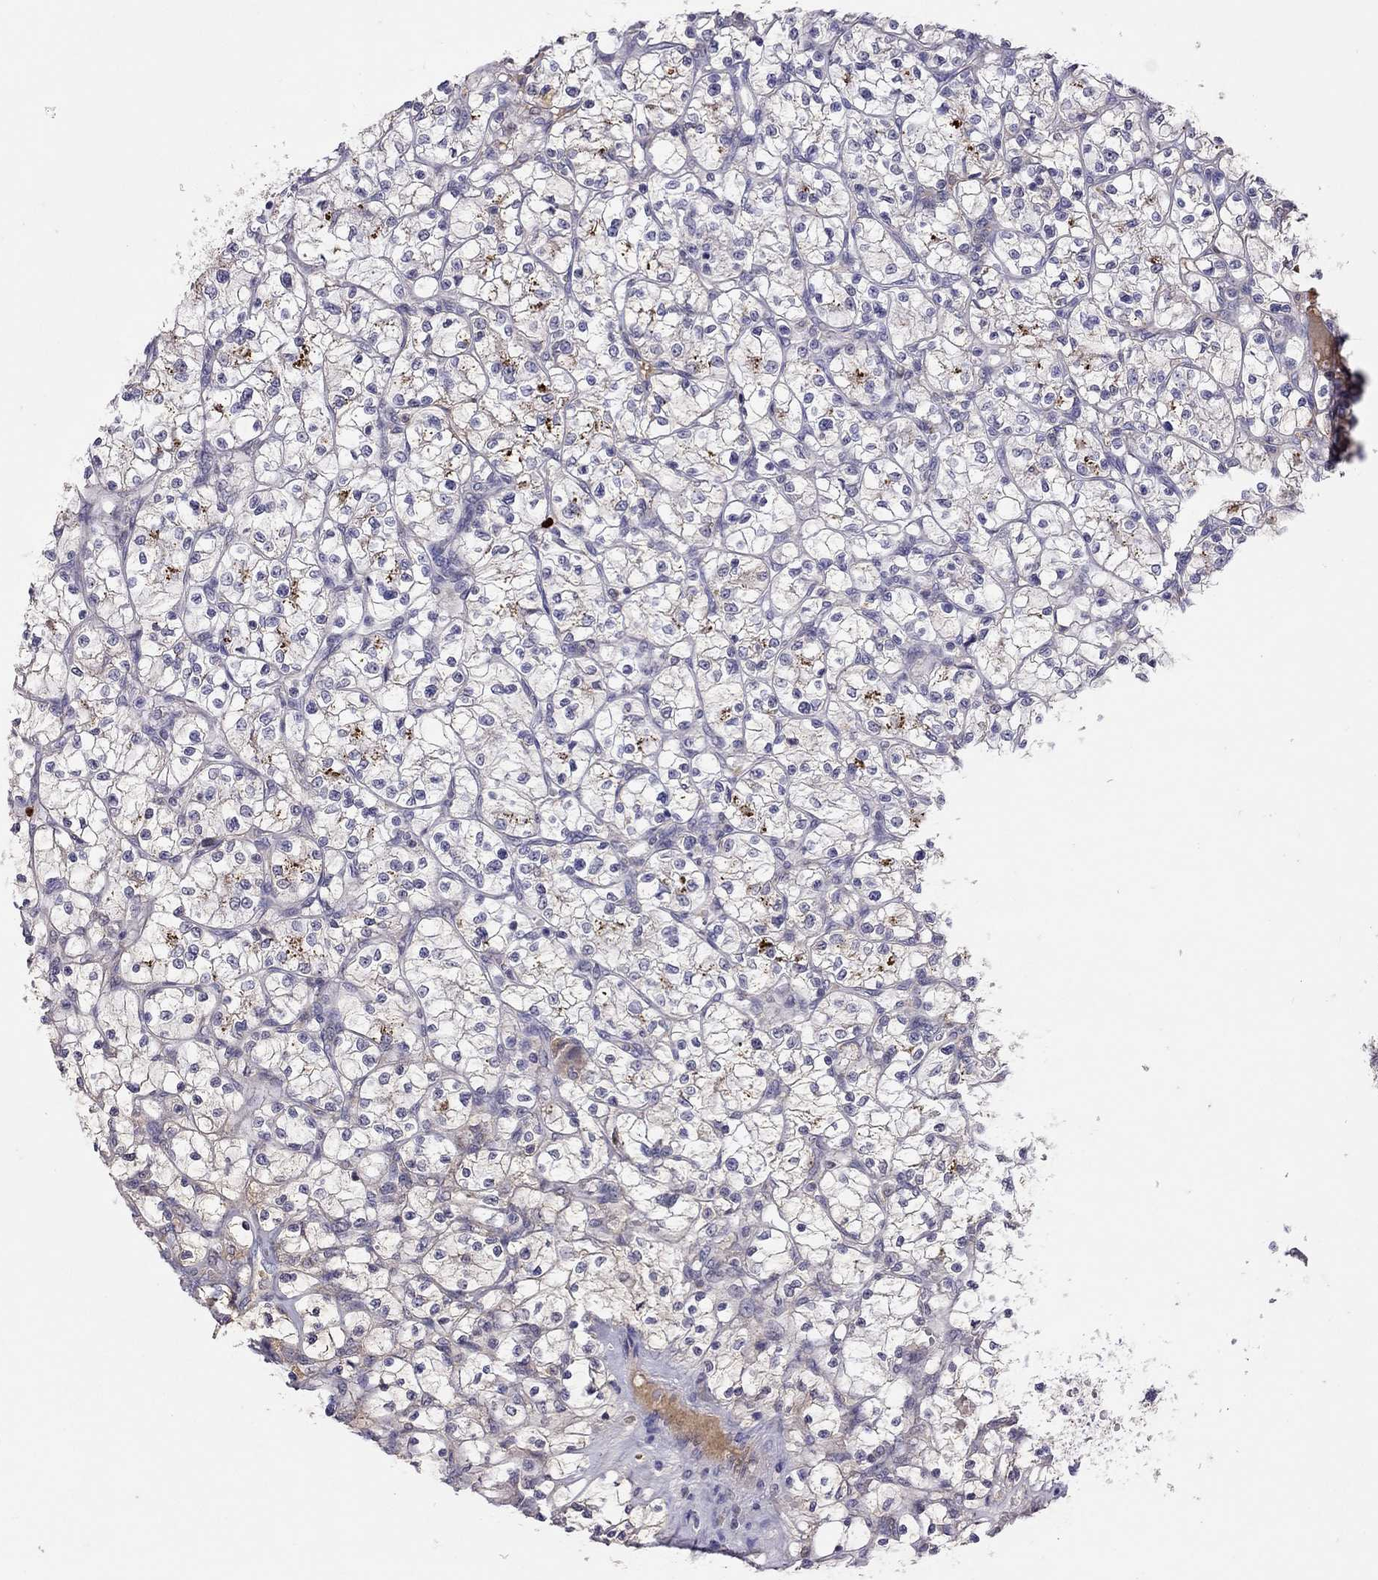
{"staining": {"intensity": "negative", "quantity": "none", "location": "none"}, "tissue": "renal cancer", "cell_type": "Tumor cells", "image_type": "cancer", "snomed": [{"axis": "morphology", "description": "Adenocarcinoma, NOS"}, {"axis": "topography", "description": "Kidney"}], "caption": "Immunohistochemistry of renal cancer reveals no expression in tumor cells.", "gene": "SERPINA3", "patient": {"sex": "female", "age": 64}}